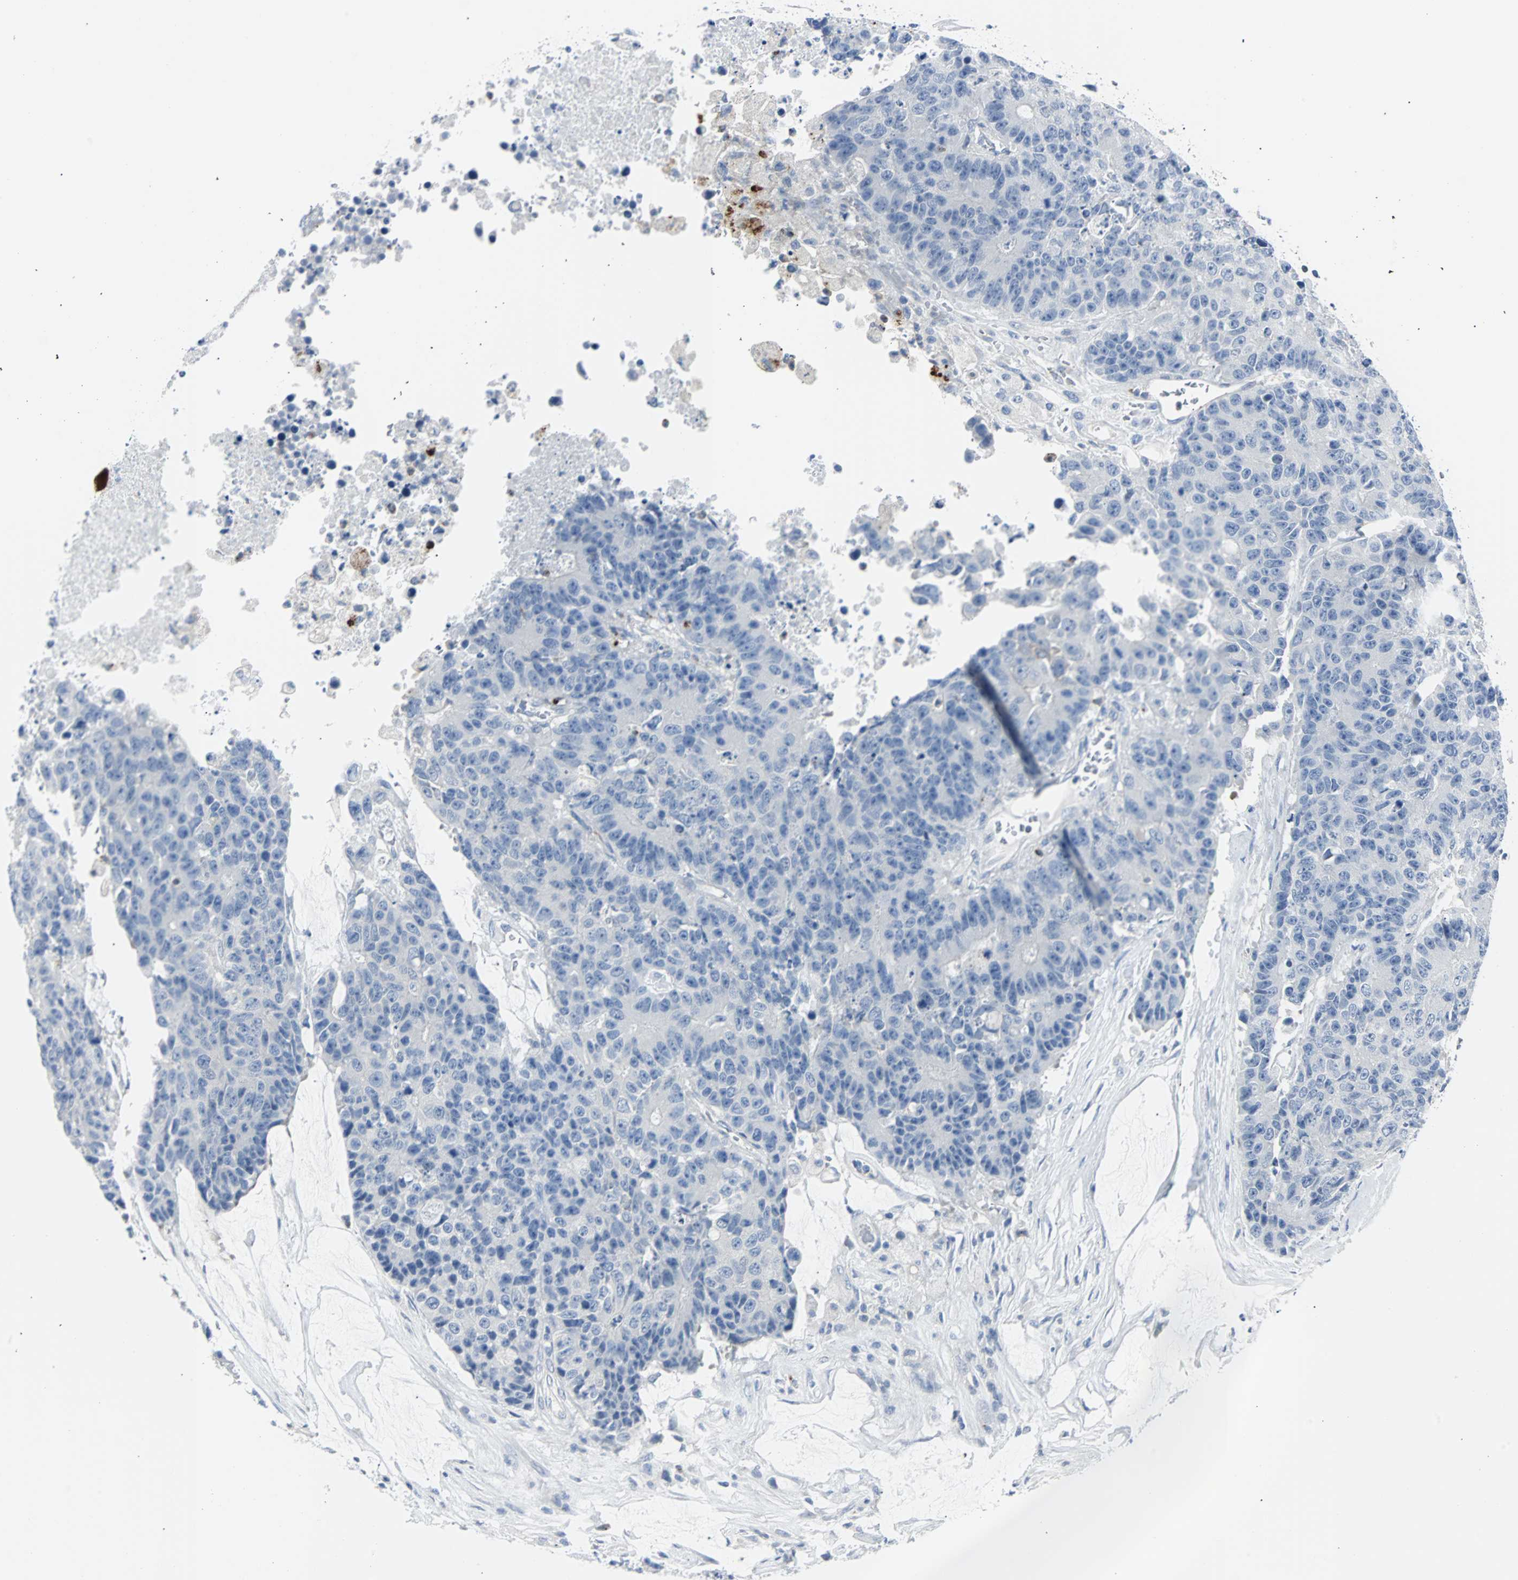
{"staining": {"intensity": "negative", "quantity": "none", "location": "none"}, "tissue": "colorectal cancer", "cell_type": "Tumor cells", "image_type": "cancer", "snomed": [{"axis": "morphology", "description": "Adenocarcinoma, NOS"}, {"axis": "topography", "description": "Colon"}], "caption": "High magnification brightfield microscopy of colorectal adenocarcinoma stained with DAB (brown) and counterstained with hematoxylin (blue): tumor cells show no significant staining.", "gene": "RASA1", "patient": {"sex": "female", "age": 86}}